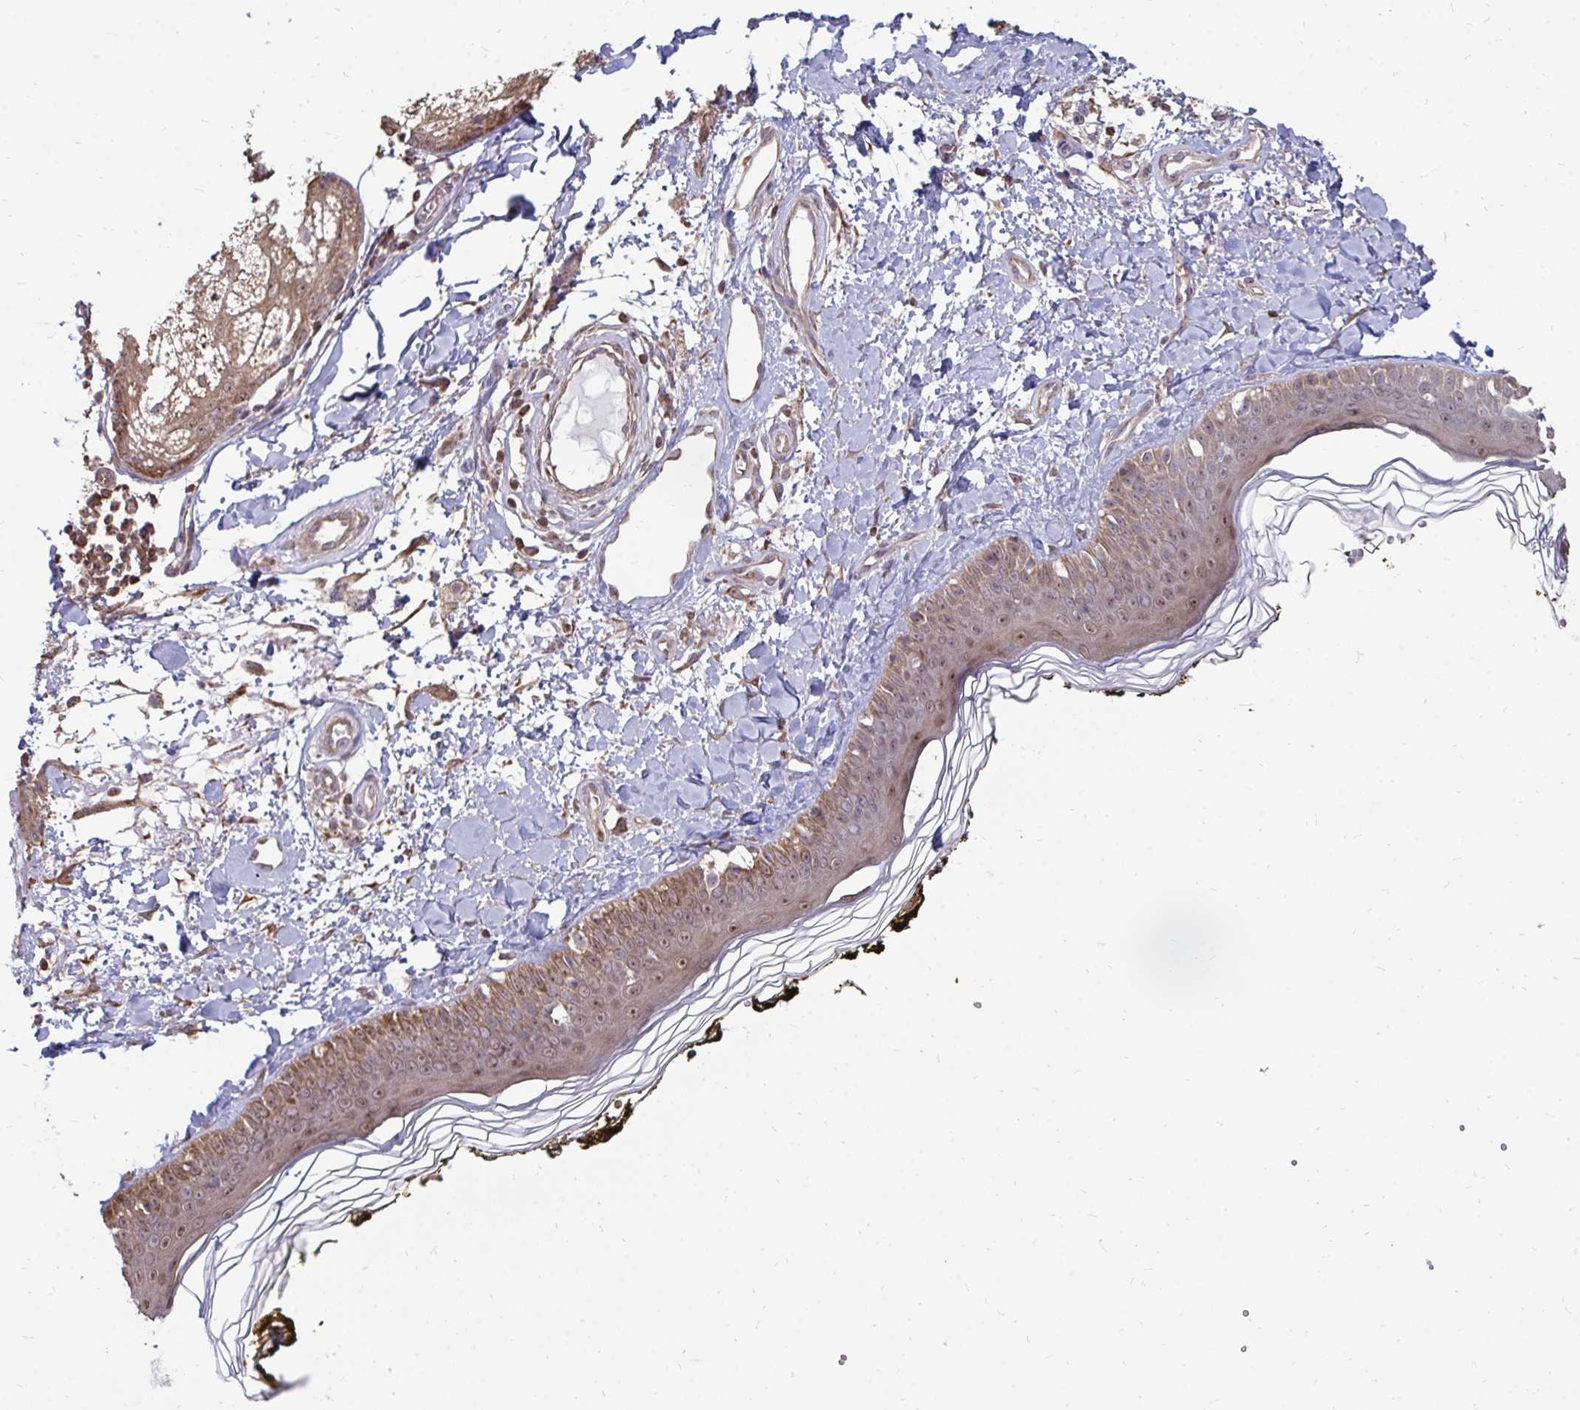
{"staining": {"intensity": "moderate", "quantity": ">75%", "location": "cytoplasmic/membranous"}, "tissue": "skin", "cell_type": "Fibroblasts", "image_type": "normal", "snomed": [{"axis": "morphology", "description": "Normal tissue, NOS"}, {"axis": "topography", "description": "Skin"}], "caption": "Immunohistochemical staining of unremarkable human skin displays moderate cytoplasmic/membranous protein positivity in about >75% of fibroblasts. Ihc stains the protein in brown and the nuclei are stained blue.", "gene": "DNAJA2", "patient": {"sex": "male", "age": 76}}